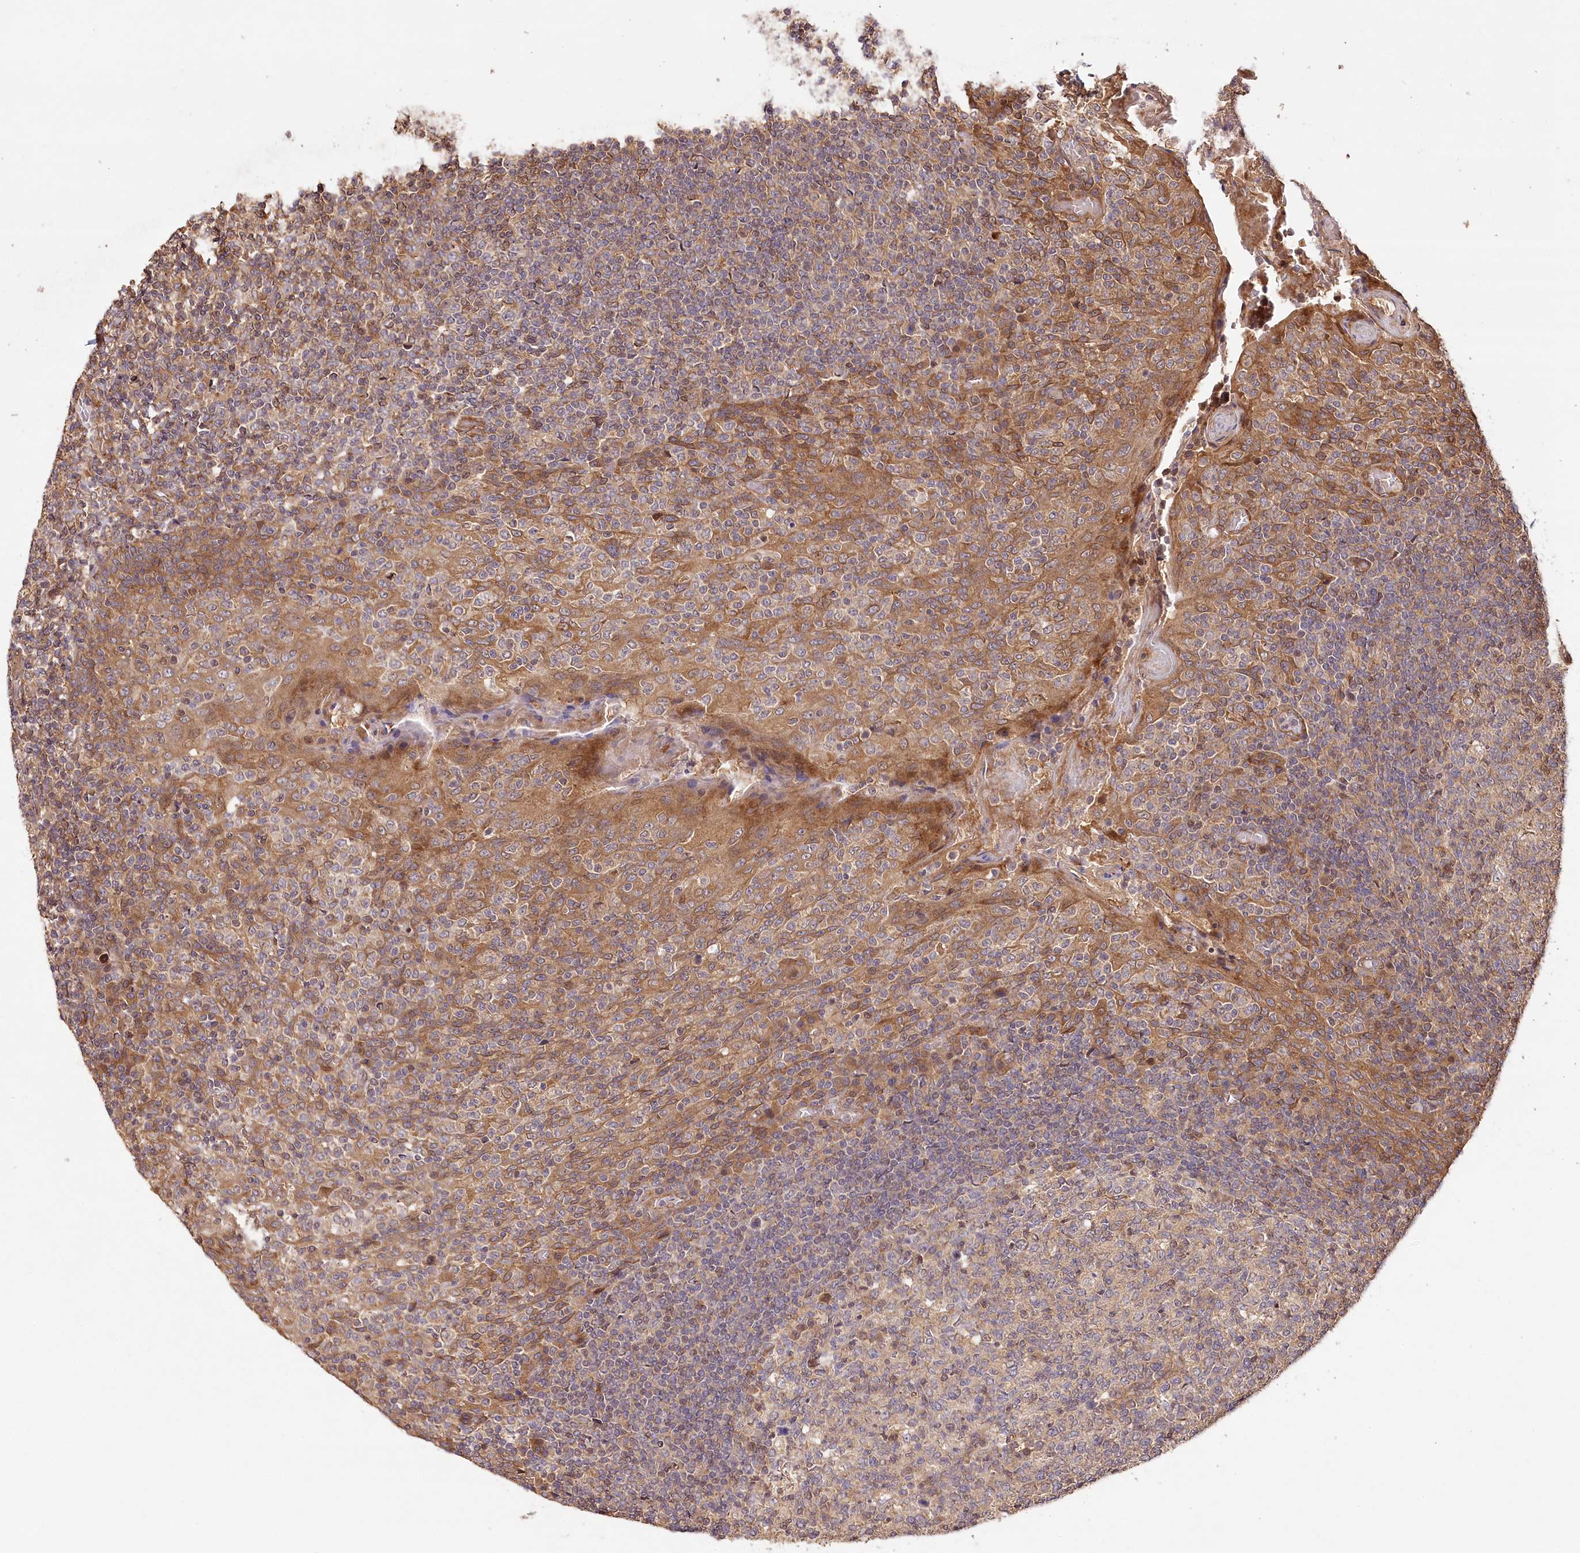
{"staining": {"intensity": "weak", "quantity": "<25%", "location": "cytoplasmic/membranous"}, "tissue": "tonsil", "cell_type": "Germinal center cells", "image_type": "normal", "snomed": [{"axis": "morphology", "description": "Normal tissue, NOS"}, {"axis": "topography", "description": "Tonsil"}], "caption": "Germinal center cells show no significant expression in normal tonsil. Brightfield microscopy of IHC stained with DAB (3,3'-diaminobenzidine) (brown) and hematoxylin (blue), captured at high magnification.", "gene": "LSS", "patient": {"sex": "female", "age": 19}}